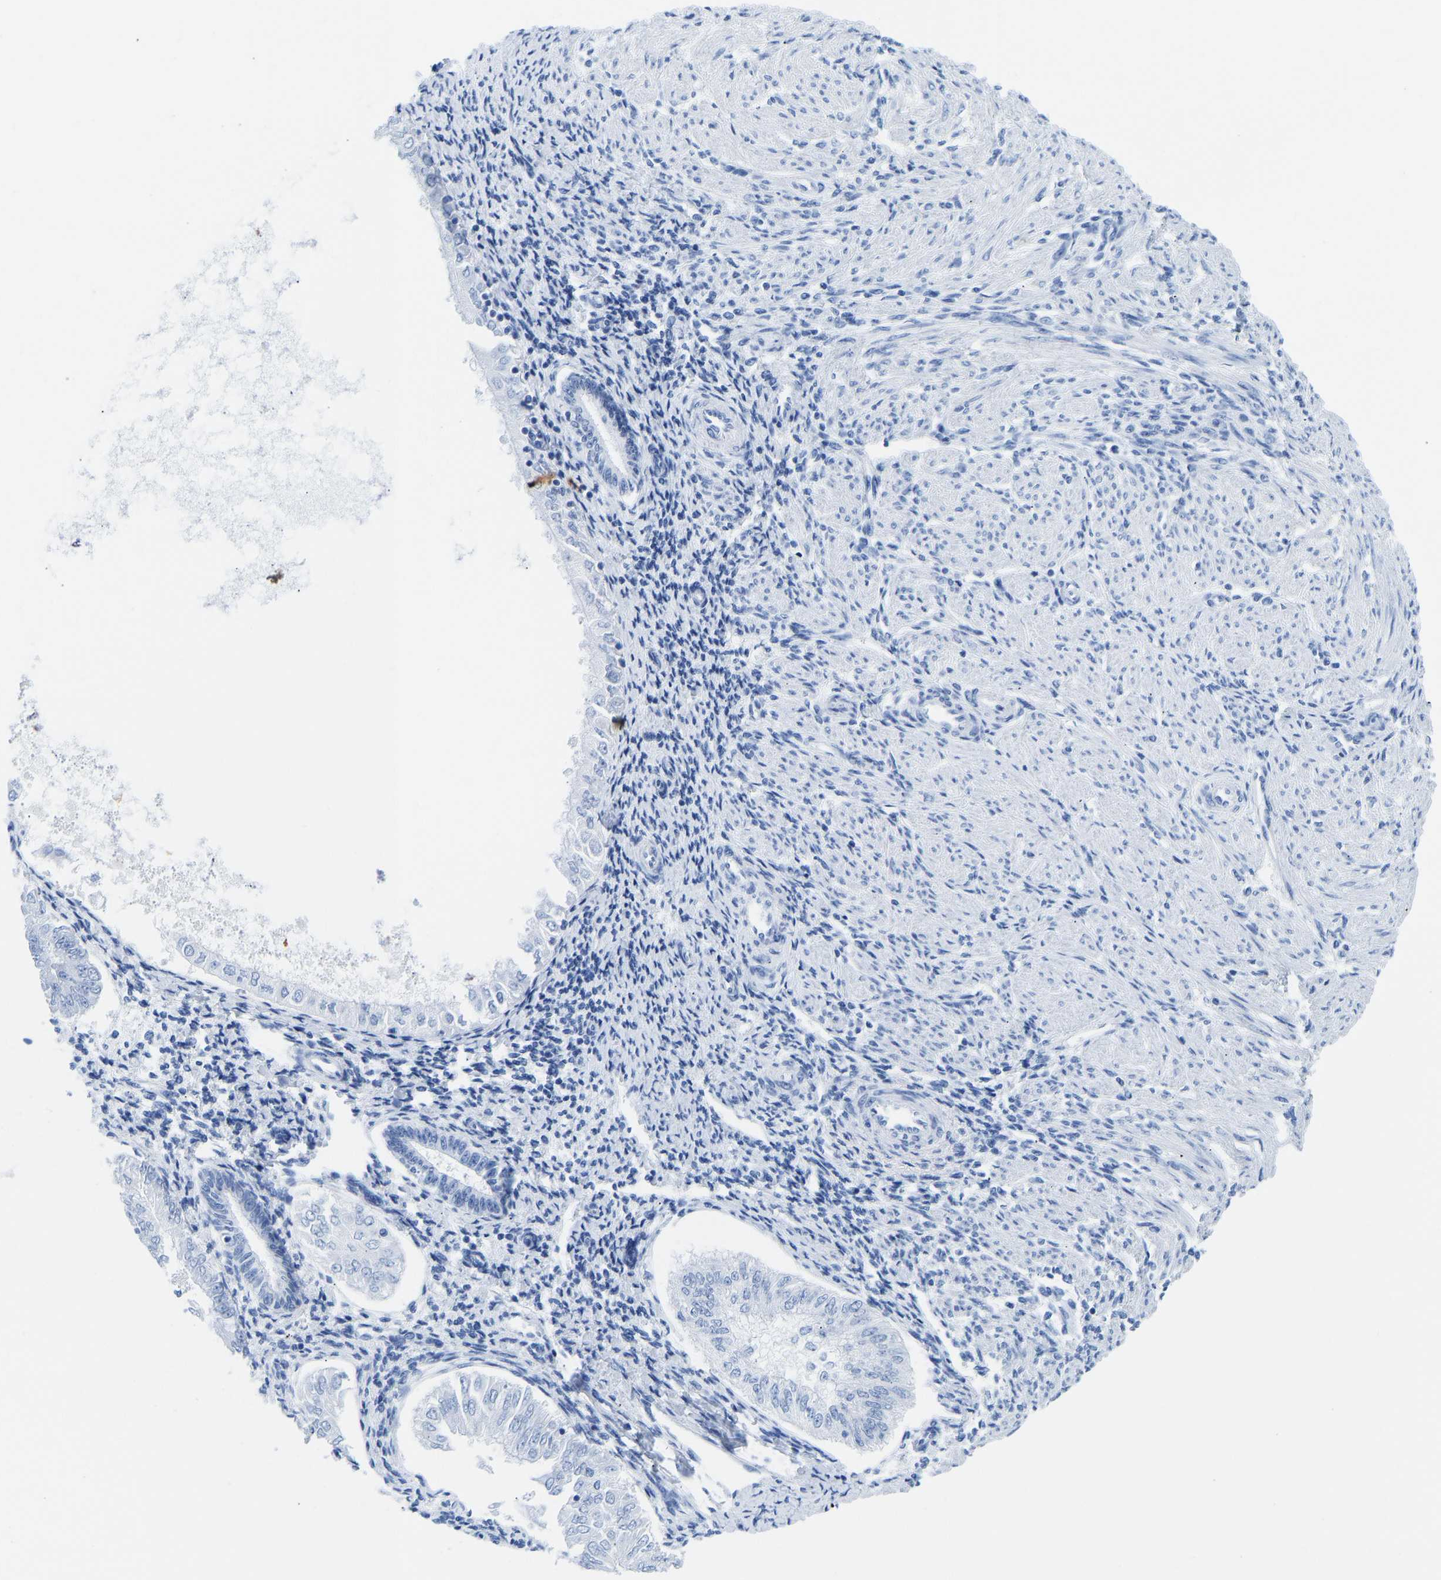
{"staining": {"intensity": "negative", "quantity": "none", "location": "none"}, "tissue": "endometrial cancer", "cell_type": "Tumor cells", "image_type": "cancer", "snomed": [{"axis": "morphology", "description": "Adenocarcinoma, NOS"}, {"axis": "topography", "description": "Endometrium"}], "caption": "Endometrial cancer stained for a protein using IHC exhibits no positivity tumor cells.", "gene": "ELMO2", "patient": {"sex": "female", "age": 53}}